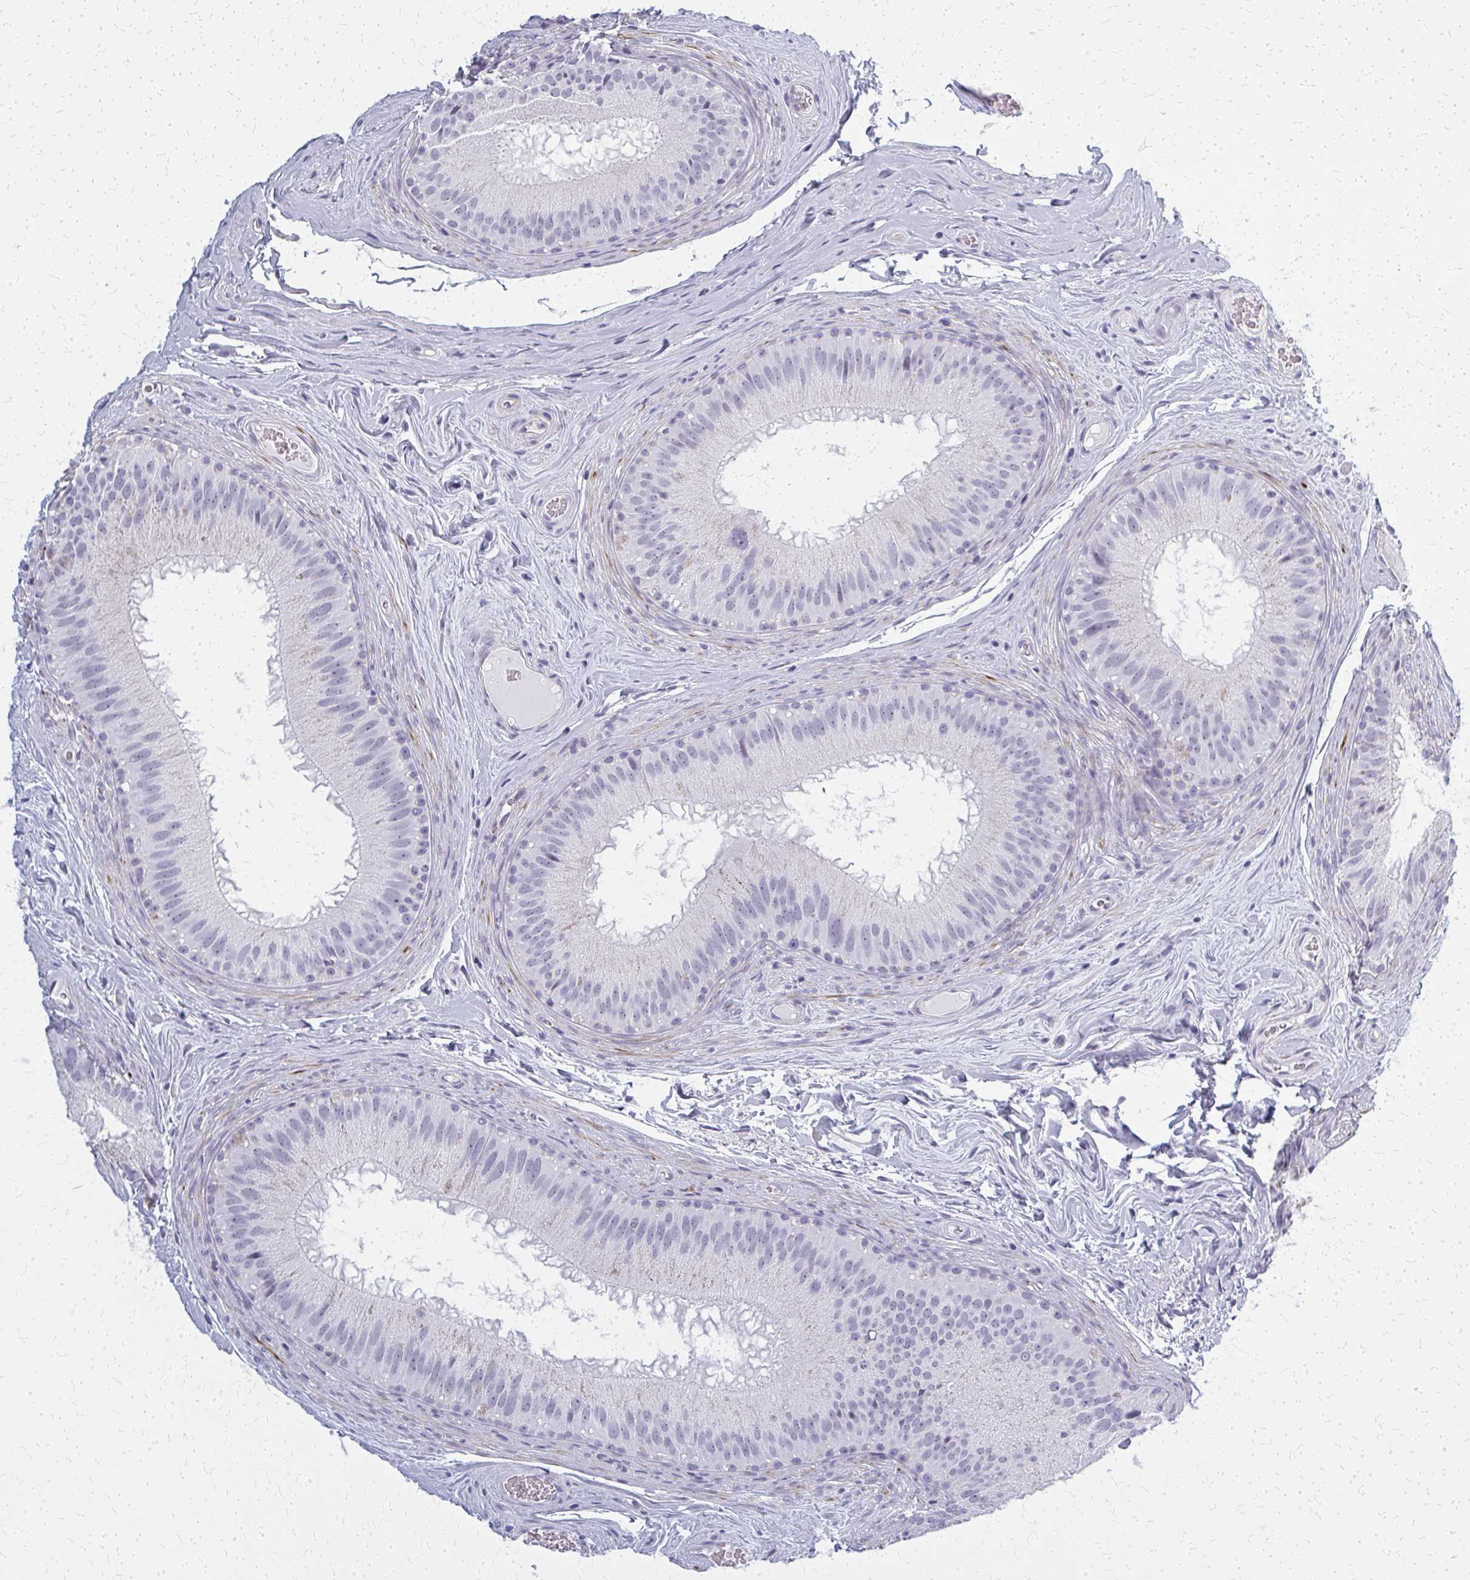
{"staining": {"intensity": "negative", "quantity": "none", "location": "none"}, "tissue": "epididymis", "cell_type": "Glandular cells", "image_type": "normal", "snomed": [{"axis": "morphology", "description": "Normal tissue, NOS"}, {"axis": "topography", "description": "Epididymis"}], "caption": "High magnification brightfield microscopy of normal epididymis stained with DAB (3,3'-diaminobenzidine) (brown) and counterstained with hematoxylin (blue): glandular cells show no significant staining.", "gene": "CASQ2", "patient": {"sex": "male", "age": 44}}